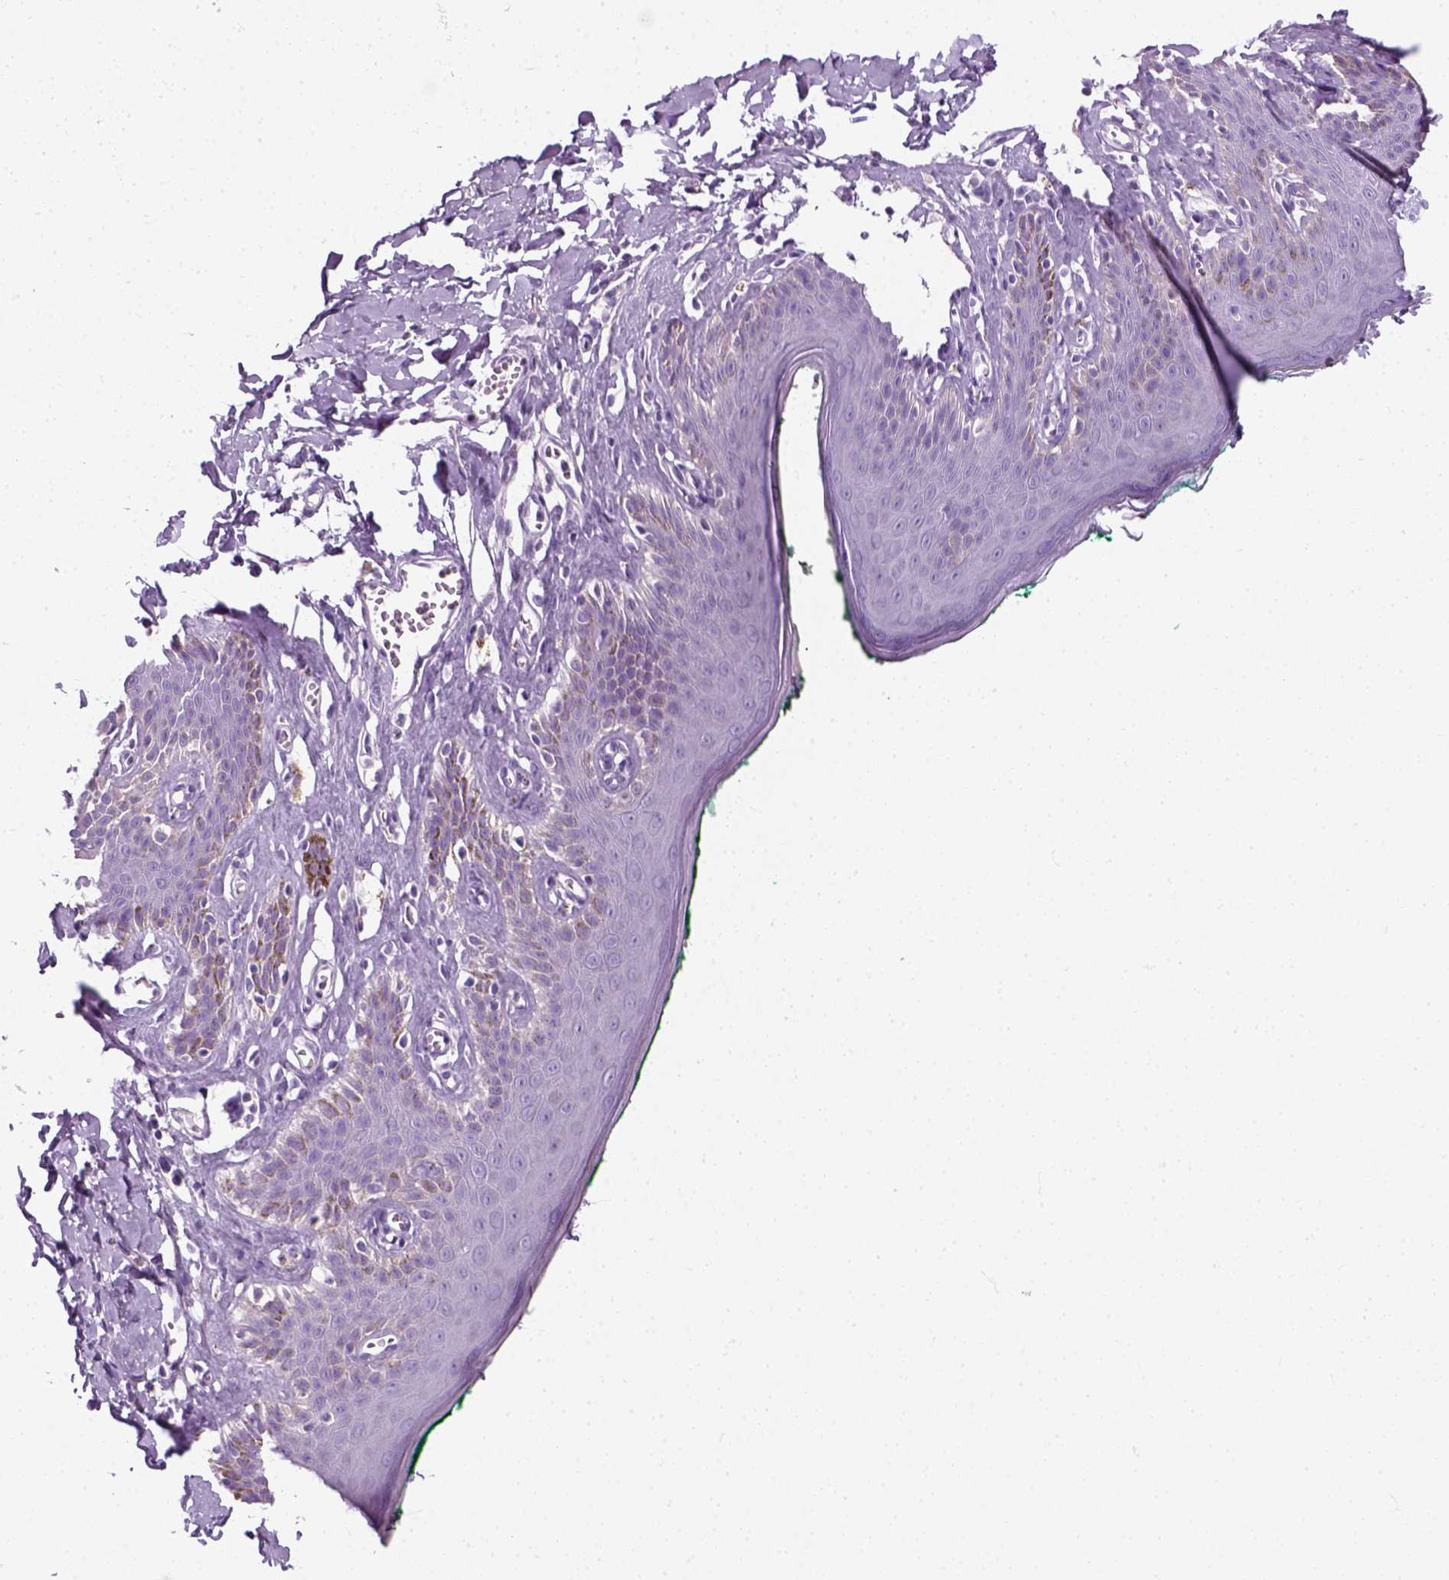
{"staining": {"intensity": "negative", "quantity": "none", "location": "none"}, "tissue": "skin", "cell_type": "Epidermal cells", "image_type": "normal", "snomed": [{"axis": "morphology", "description": "Normal tissue, NOS"}, {"axis": "topography", "description": "Vulva"}, {"axis": "topography", "description": "Peripheral nerve tissue"}], "caption": "This is an immunohistochemistry (IHC) histopathology image of normal human skin. There is no expression in epidermal cells.", "gene": "SLC12A5", "patient": {"sex": "female", "age": 66}}